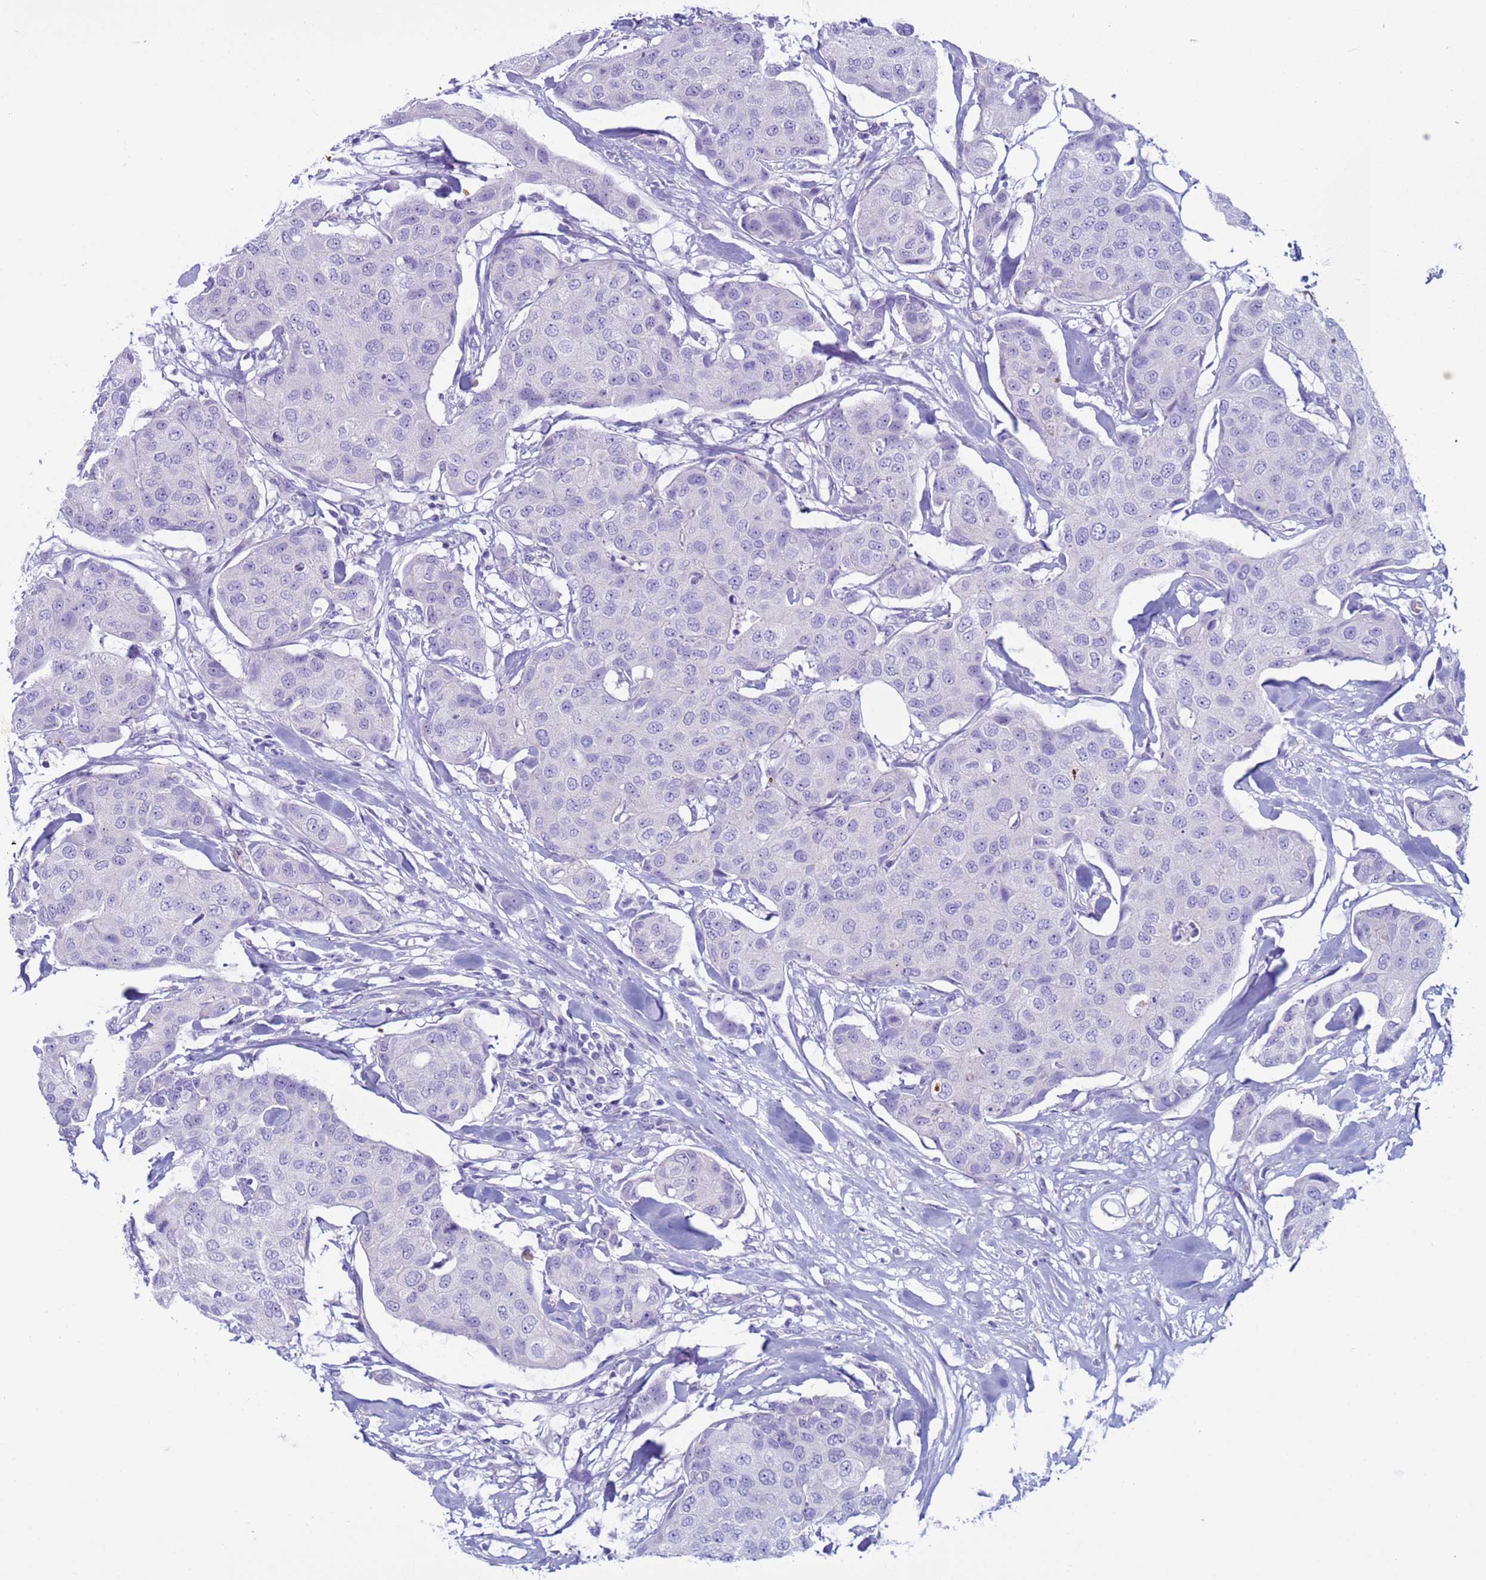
{"staining": {"intensity": "negative", "quantity": "none", "location": "none"}, "tissue": "breast cancer", "cell_type": "Tumor cells", "image_type": "cancer", "snomed": [{"axis": "morphology", "description": "Duct carcinoma"}, {"axis": "topography", "description": "Breast"}, {"axis": "topography", "description": "Lymph node"}], "caption": "A micrograph of human infiltrating ductal carcinoma (breast) is negative for staining in tumor cells.", "gene": "CST4", "patient": {"sex": "female", "age": 80}}